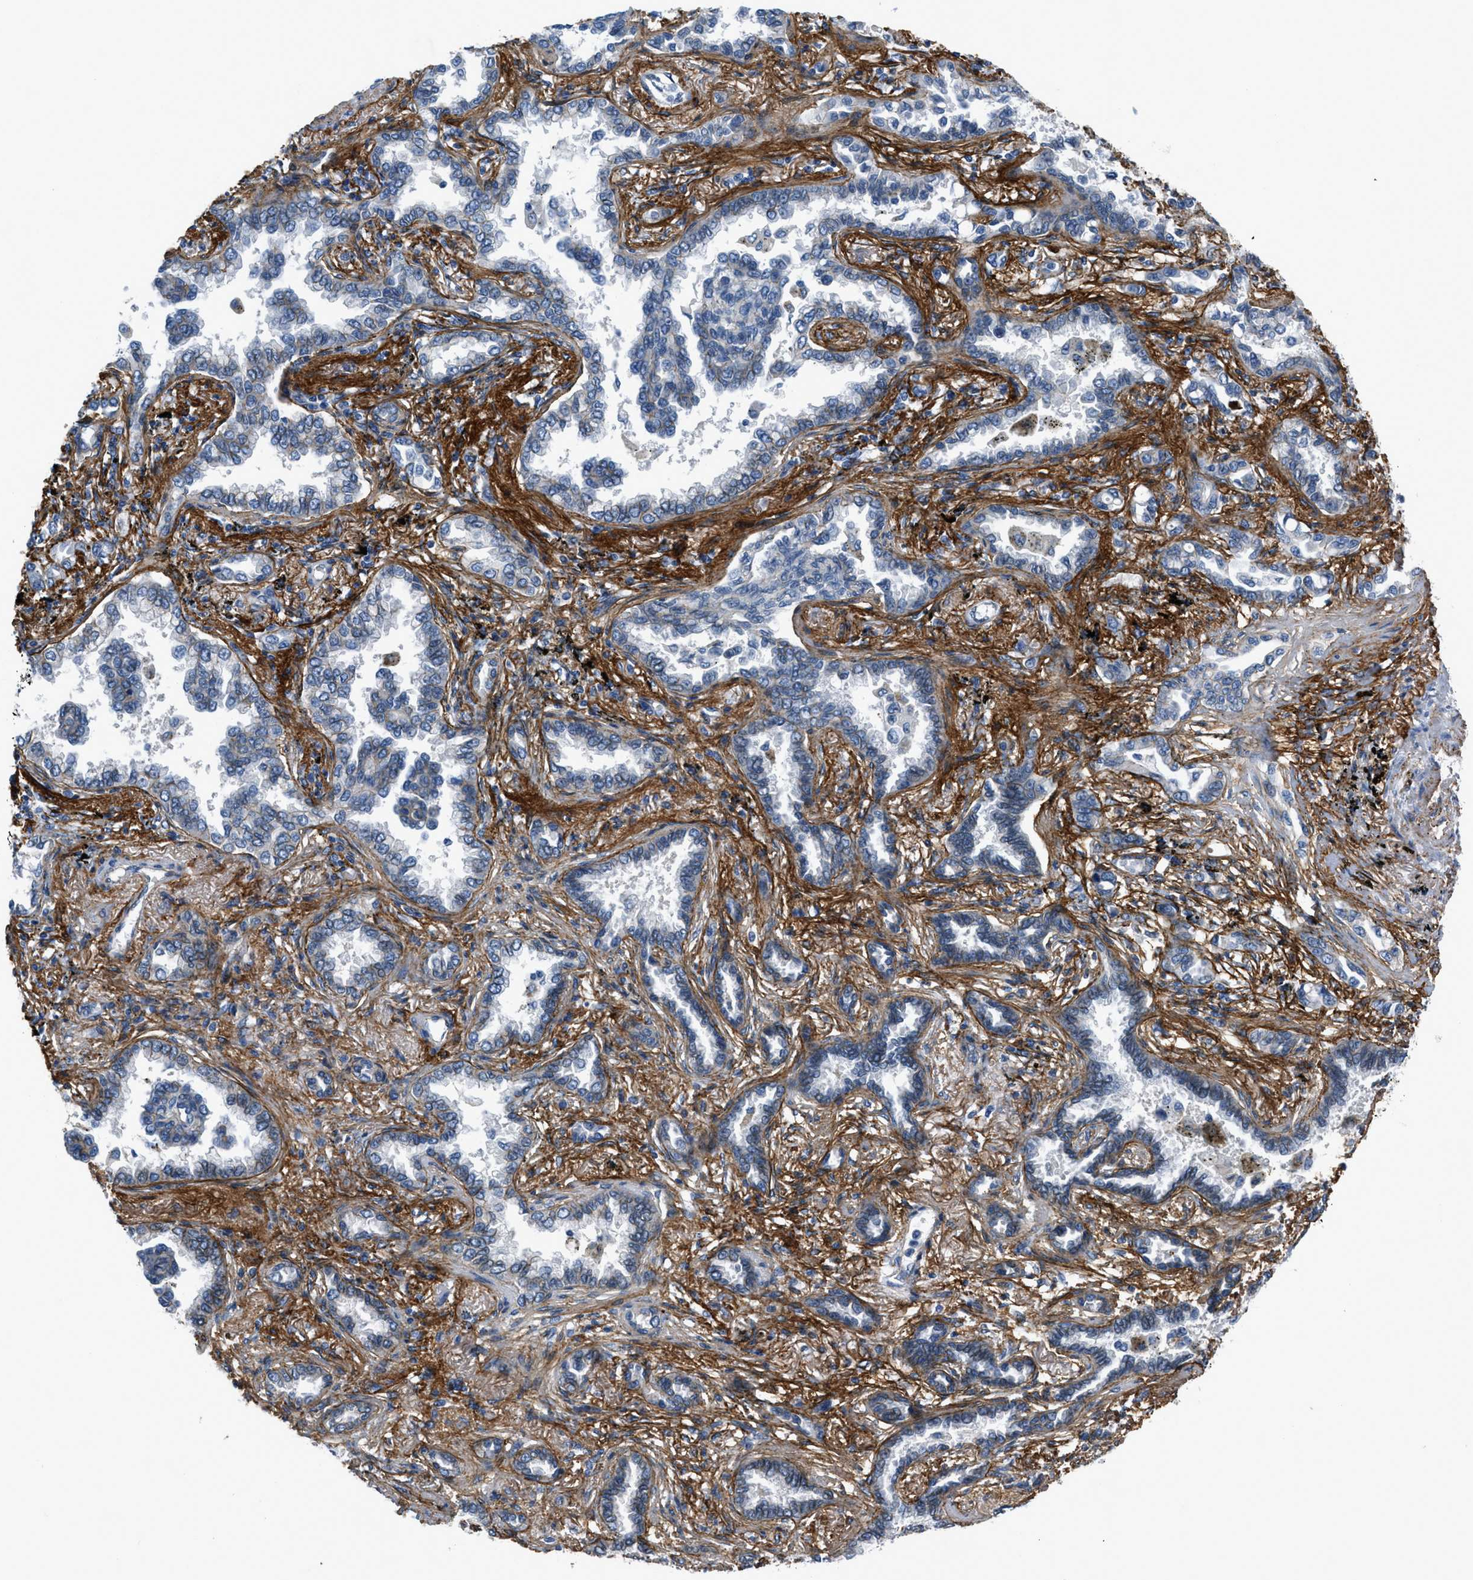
{"staining": {"intensity": "negative", "quantity": "none", "location": "none"}, "tissue": "lung cancer", "cell_type": "Tumor cells", "image_type": "cancer", "snomed": [{"axis": "morphology", "description": "Normal tissue, NOS"}, {"axis": "morphology", "description": "Adenocarcinoma, NOS"}, {"axis": "topography", "description": "Lung"}], "caption": "IHC photomicrograph of human lung cancer (adenocarcinoma) stained for a protein (brown), which displays no positivity in tumor cells. (Brightfield microscopy of DAB (3,3'-diaminobenzidine) IHC at high magnification).", "gene": "FBN1", "patient": {"sex": "male", "age": 59}}